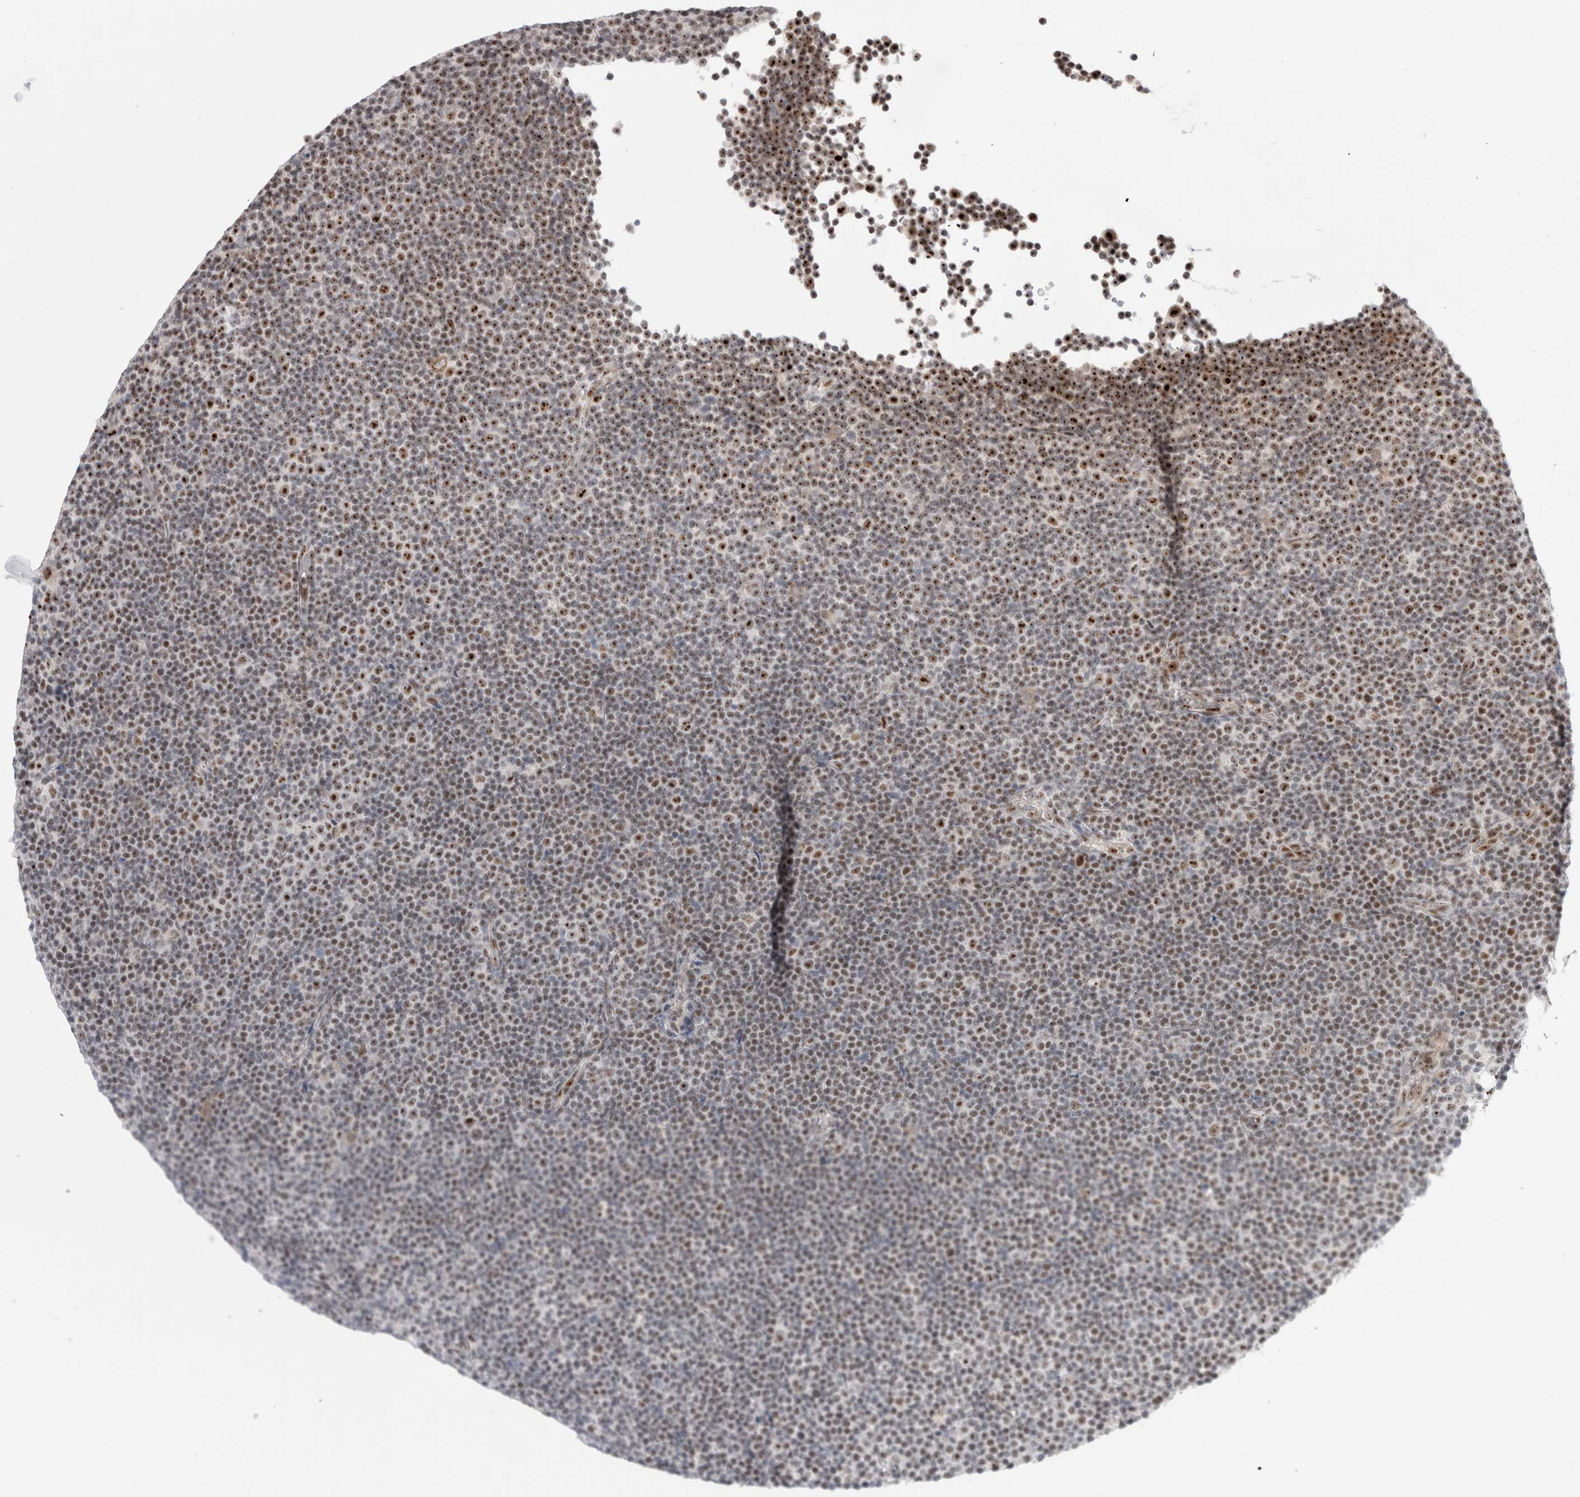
{"staining": {"intensity": "moderate", "quantity": ">75%", "location": "nuclear"}, "tissue": "lymphoma", "cell_type": "Tumor cells", "image_type": "cancer", "snomed": [{"axis": "morphology", "description": "Malignant lymphoma, non-Hodgkin's type, Low grade"}, {"axis": "topography", "description": "Lymph node"}], "caption": "Immunohistochemistry staining of lymphoma, which demonstrates medium levels of moderate nuclear expression in about >75% of tumor cells indicating moderate nuclear protein staining. The staining was performed using DAB (brown) for protein detection and nuclei were counterstained in hematoxylin (blue).", "gene": "SENP6", "patient": {"sex": "female", "age": 67}}